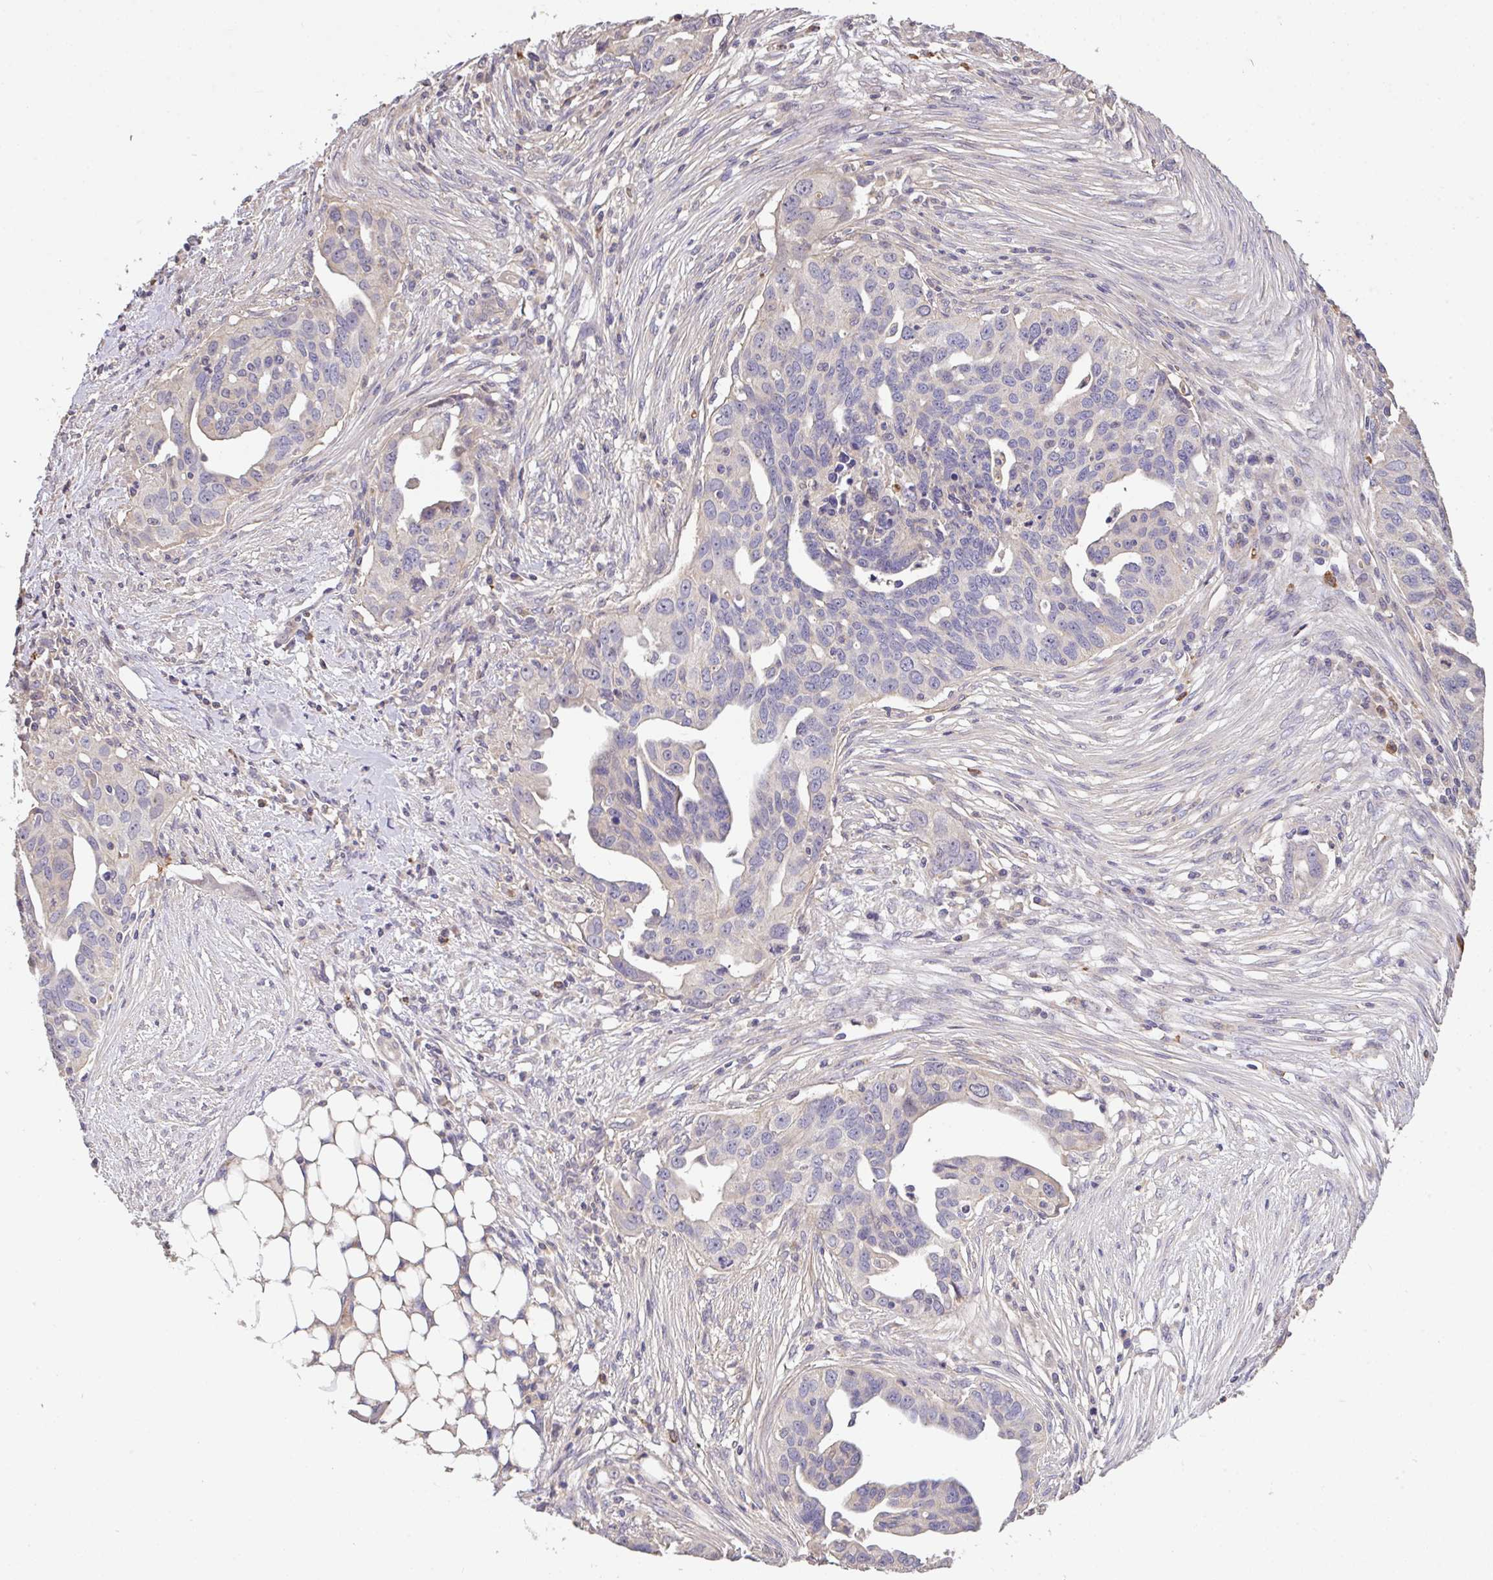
{"staining": {"intensity": "negative", "quantity": "none", "location": "none"}, "tissue": "ovarian cancer", "cell_type": "Tumor cells", "image_type": "cancer", "snomed": [{"axis": "morphology", "description": "Carcinoma, endometroid"}, {"axis": "morphology", "description": "Cystadenocarcinoma, serous, NOS"}, {"axis": "topography", "description": "Ovary"}], "caption": "Human ovarian endometroid carcinoma stained for a protein using immunohistochemistry shows no staining in tumor cells.", "gene": "C1QTNF9B", "patient": {"sex": "female", "age": 45}}